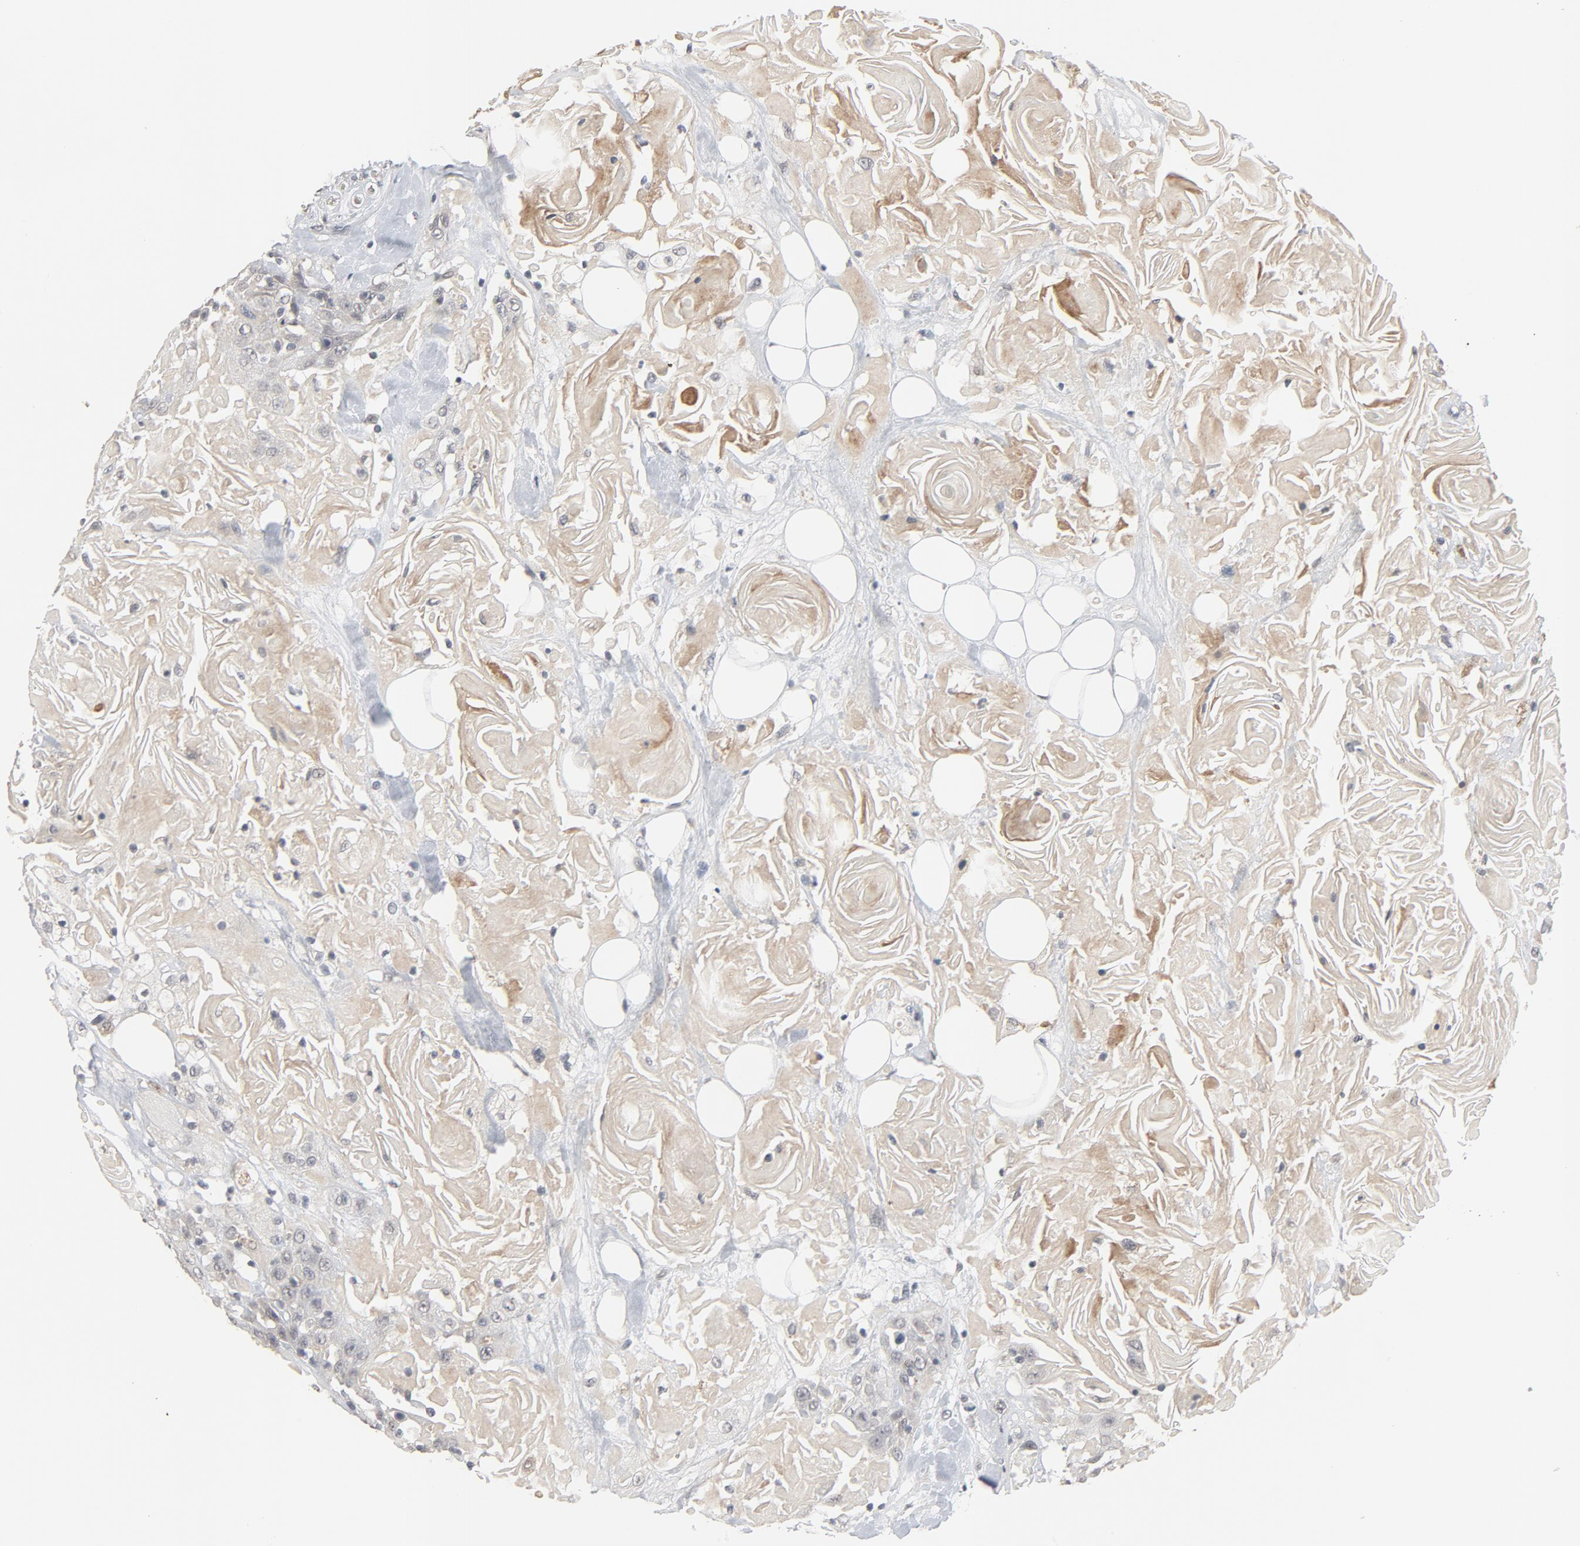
{"staining": {"intensity": "weak", "quantity": "25%-75%", "location": "cytoplasmic/membranous"}, "tissue": "head and neck cancer", "cell_type": "Tumor cells", "image_type": "cancer", "snomed": [{"axis": "morphology", "description": "Squamous cell carcinoma, NOS"}, {"axis": "topography", "description": "Head-Neck"}], "caption": "There is low levels of weak cytoplasmic/membranous positivity in tumor cells of head and neck squamous cell carcinoma, as demonstrated by immunohistochemical staining (brown color).", "gene": "MT3", "patient": {"sex": "female", "age": 84}}